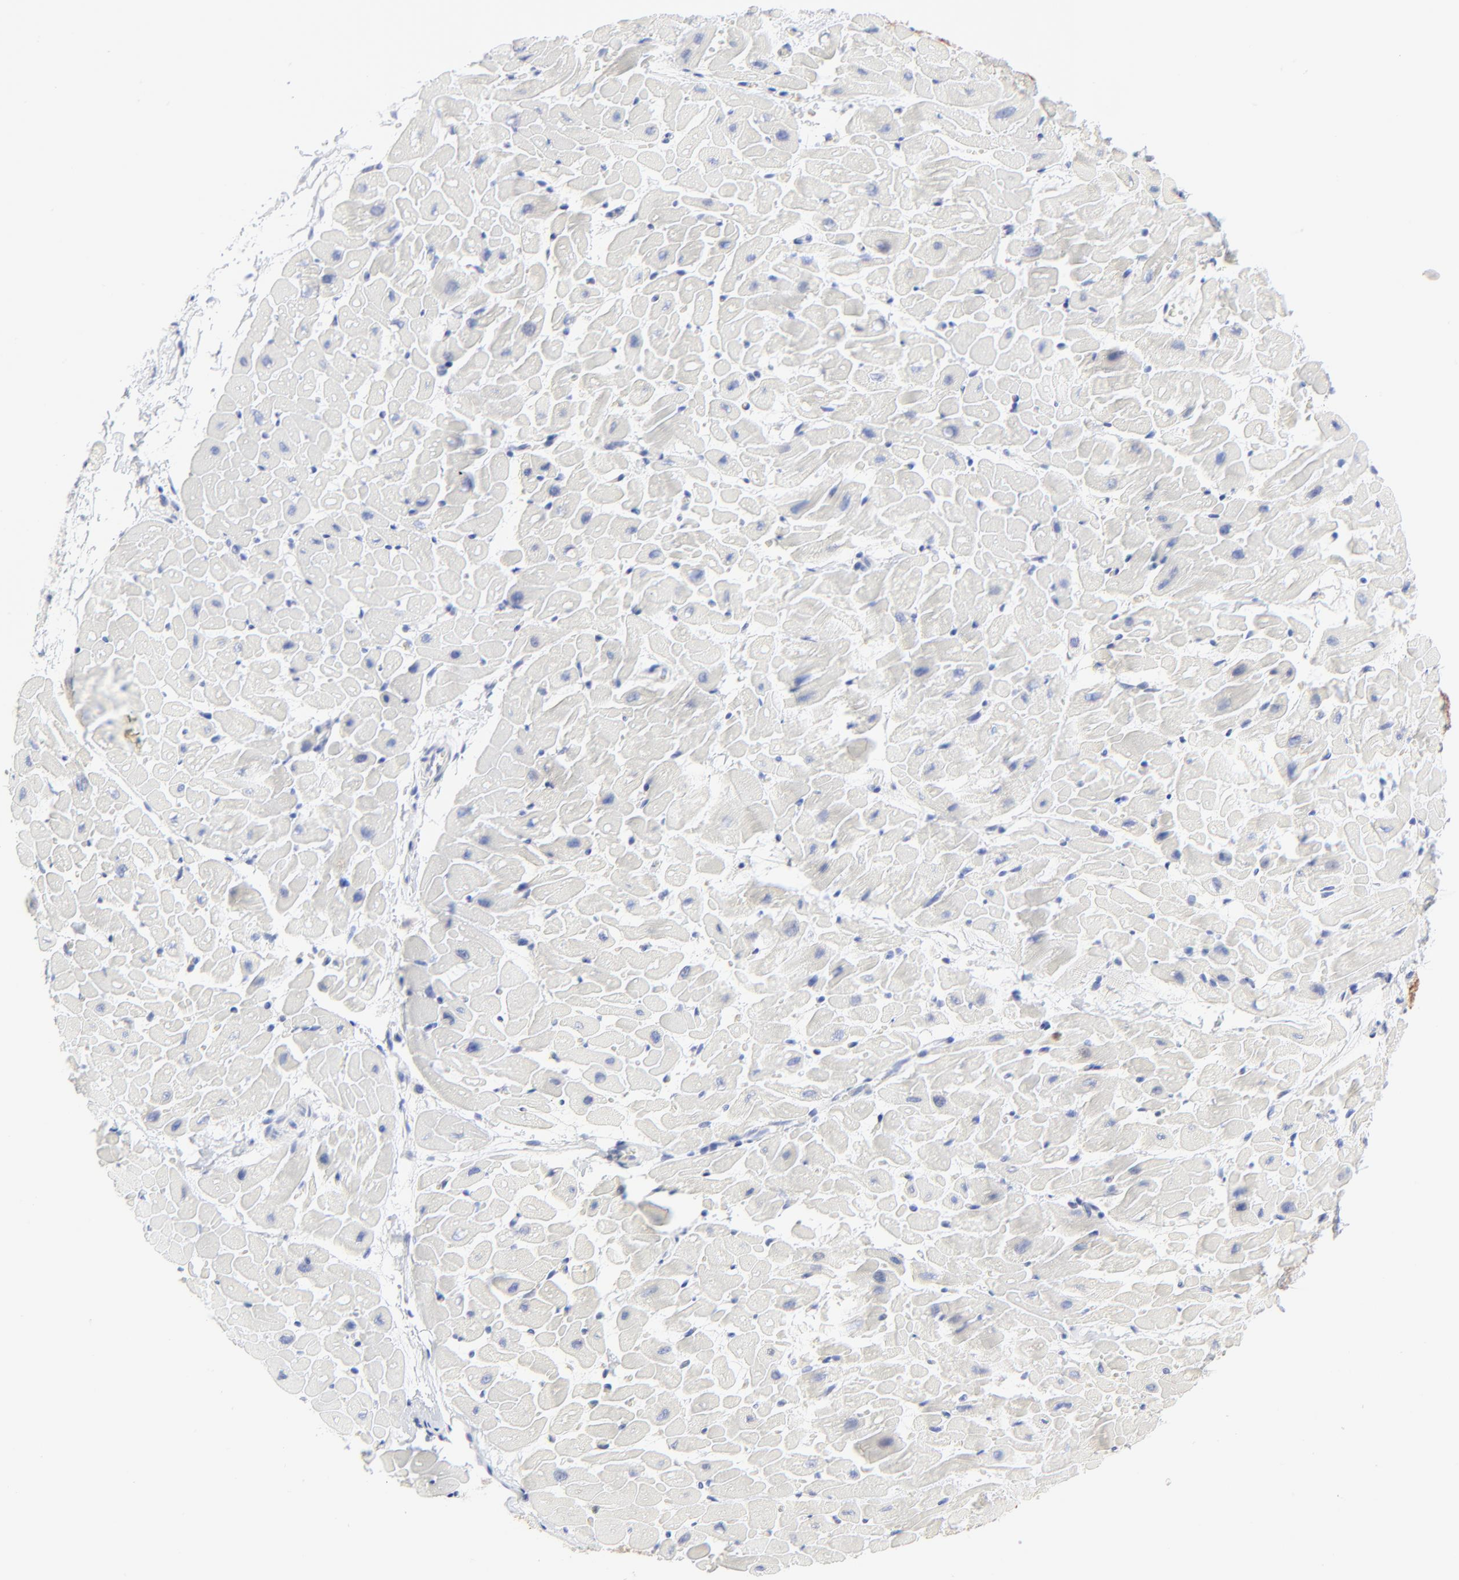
{"staining": {"intensity": "negative", "quantity": "none", "location": "none"}, "tissue": "heart muscle", "cell_type": "Cardiomyocytes", "image_type": "normal", "snomed": [{"axis": "morphology", "description": "Normal tissue, NOS"}, {"axis": "topography", "description": "Heart"}], "caption": "IHC of normal human heart muscle demonstrates no expression in cardiomyocytes.", "gene": "PSD3", "patient": {"sex": "male", "age": 45}}